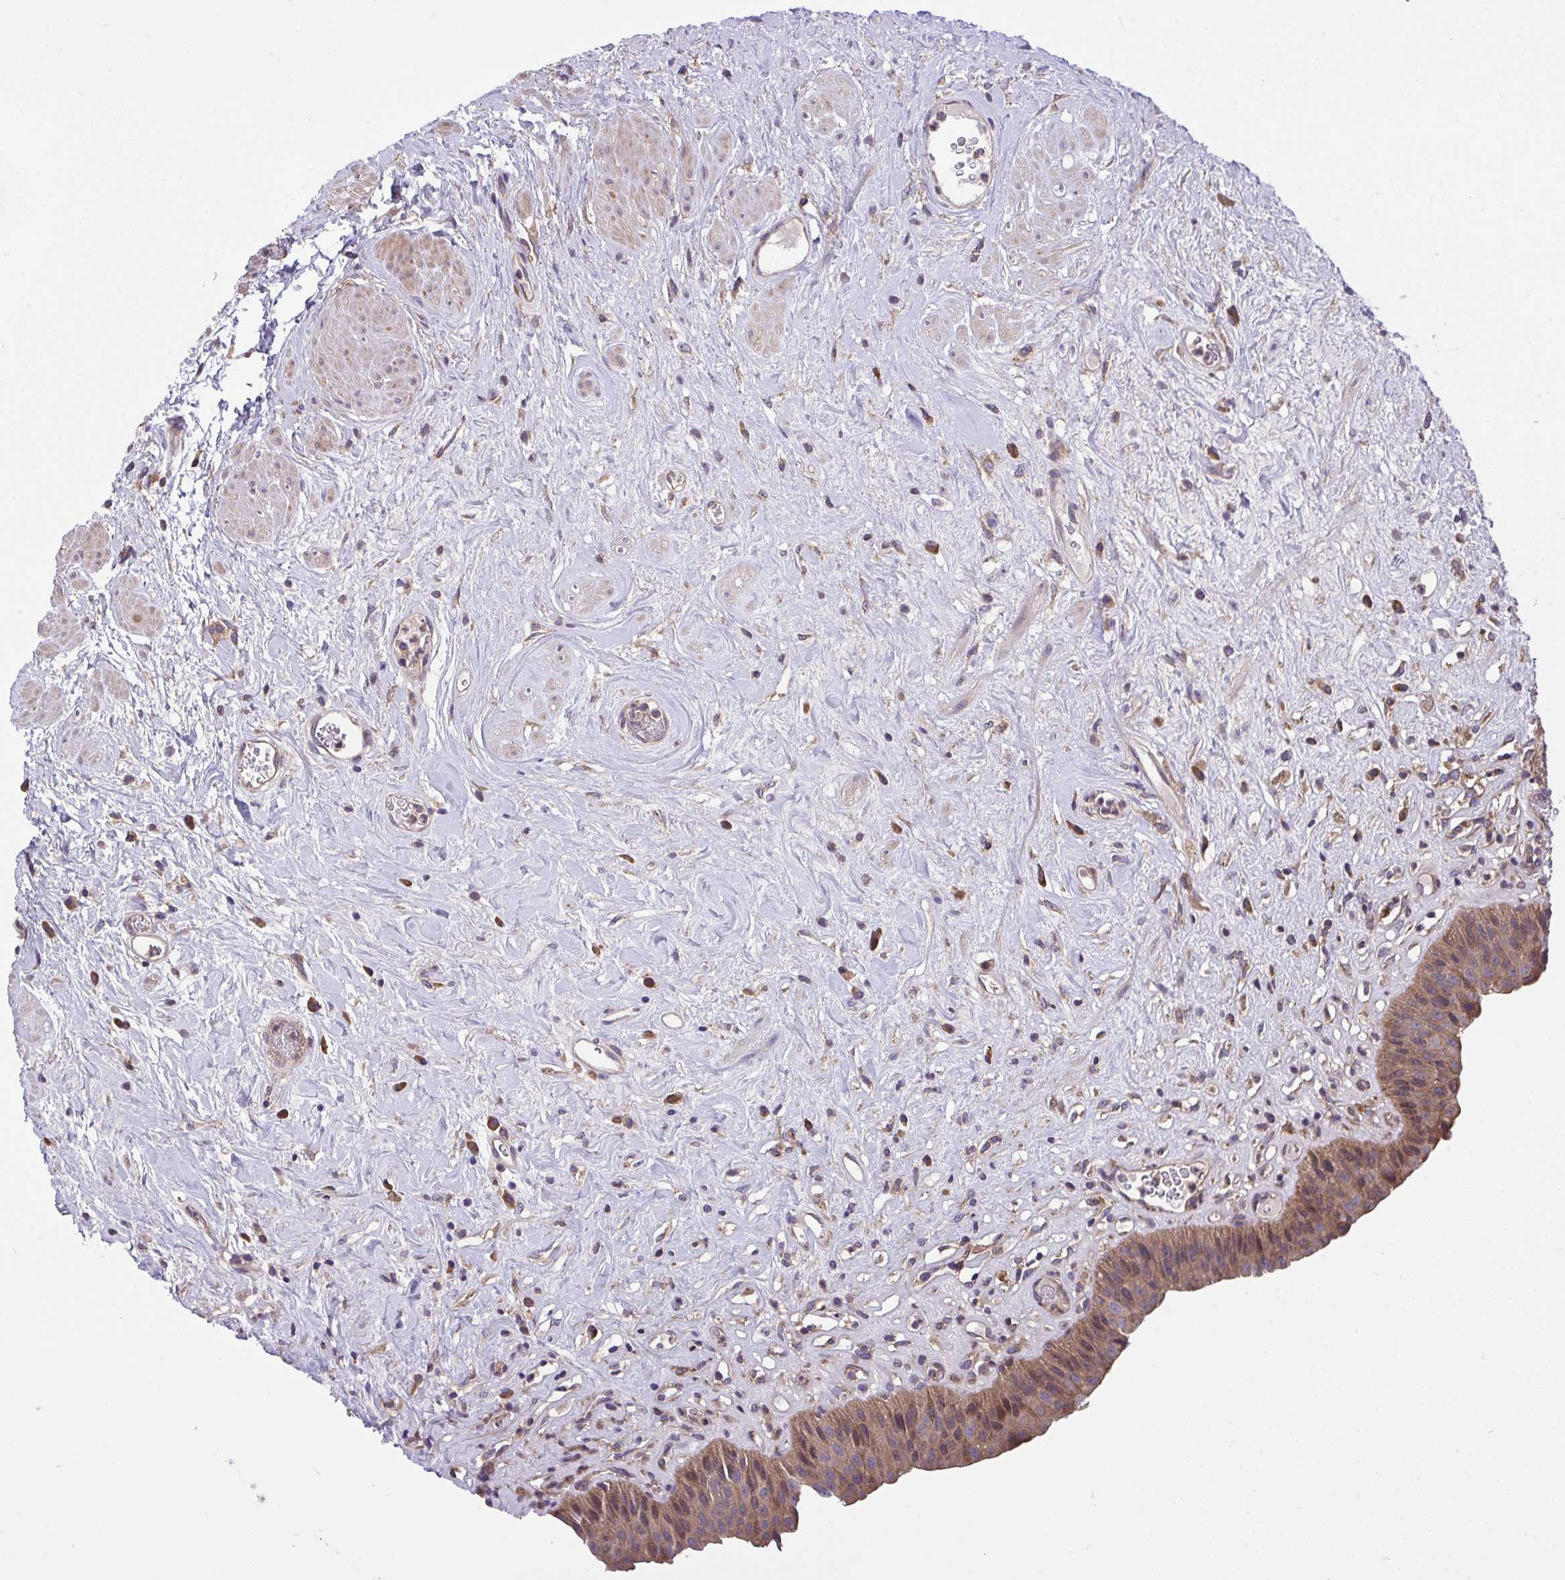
{"staining": {"intensity": "weak", "quantity": ">75%", "location": "cytoplasmic/membranous"}, "tissue": "urinary bladder", "cell_type": "Urothelial cells", "image_type": "normal", "snomed": [{"axis": "morphology", "description": "Normal tissue, NOS"}, {"axis": "topography", "description": "Urinary bladder"}], "caption": "DAB (3,3'-diaminobenzidine) immunohistochemical staining of benign human urinary bladder displays weak cytoplasmic/membranous protein expression in approximately >75% of urothelial cells.", "gene": "GRB14", "patient": {"sex": "female", "age": 56}}